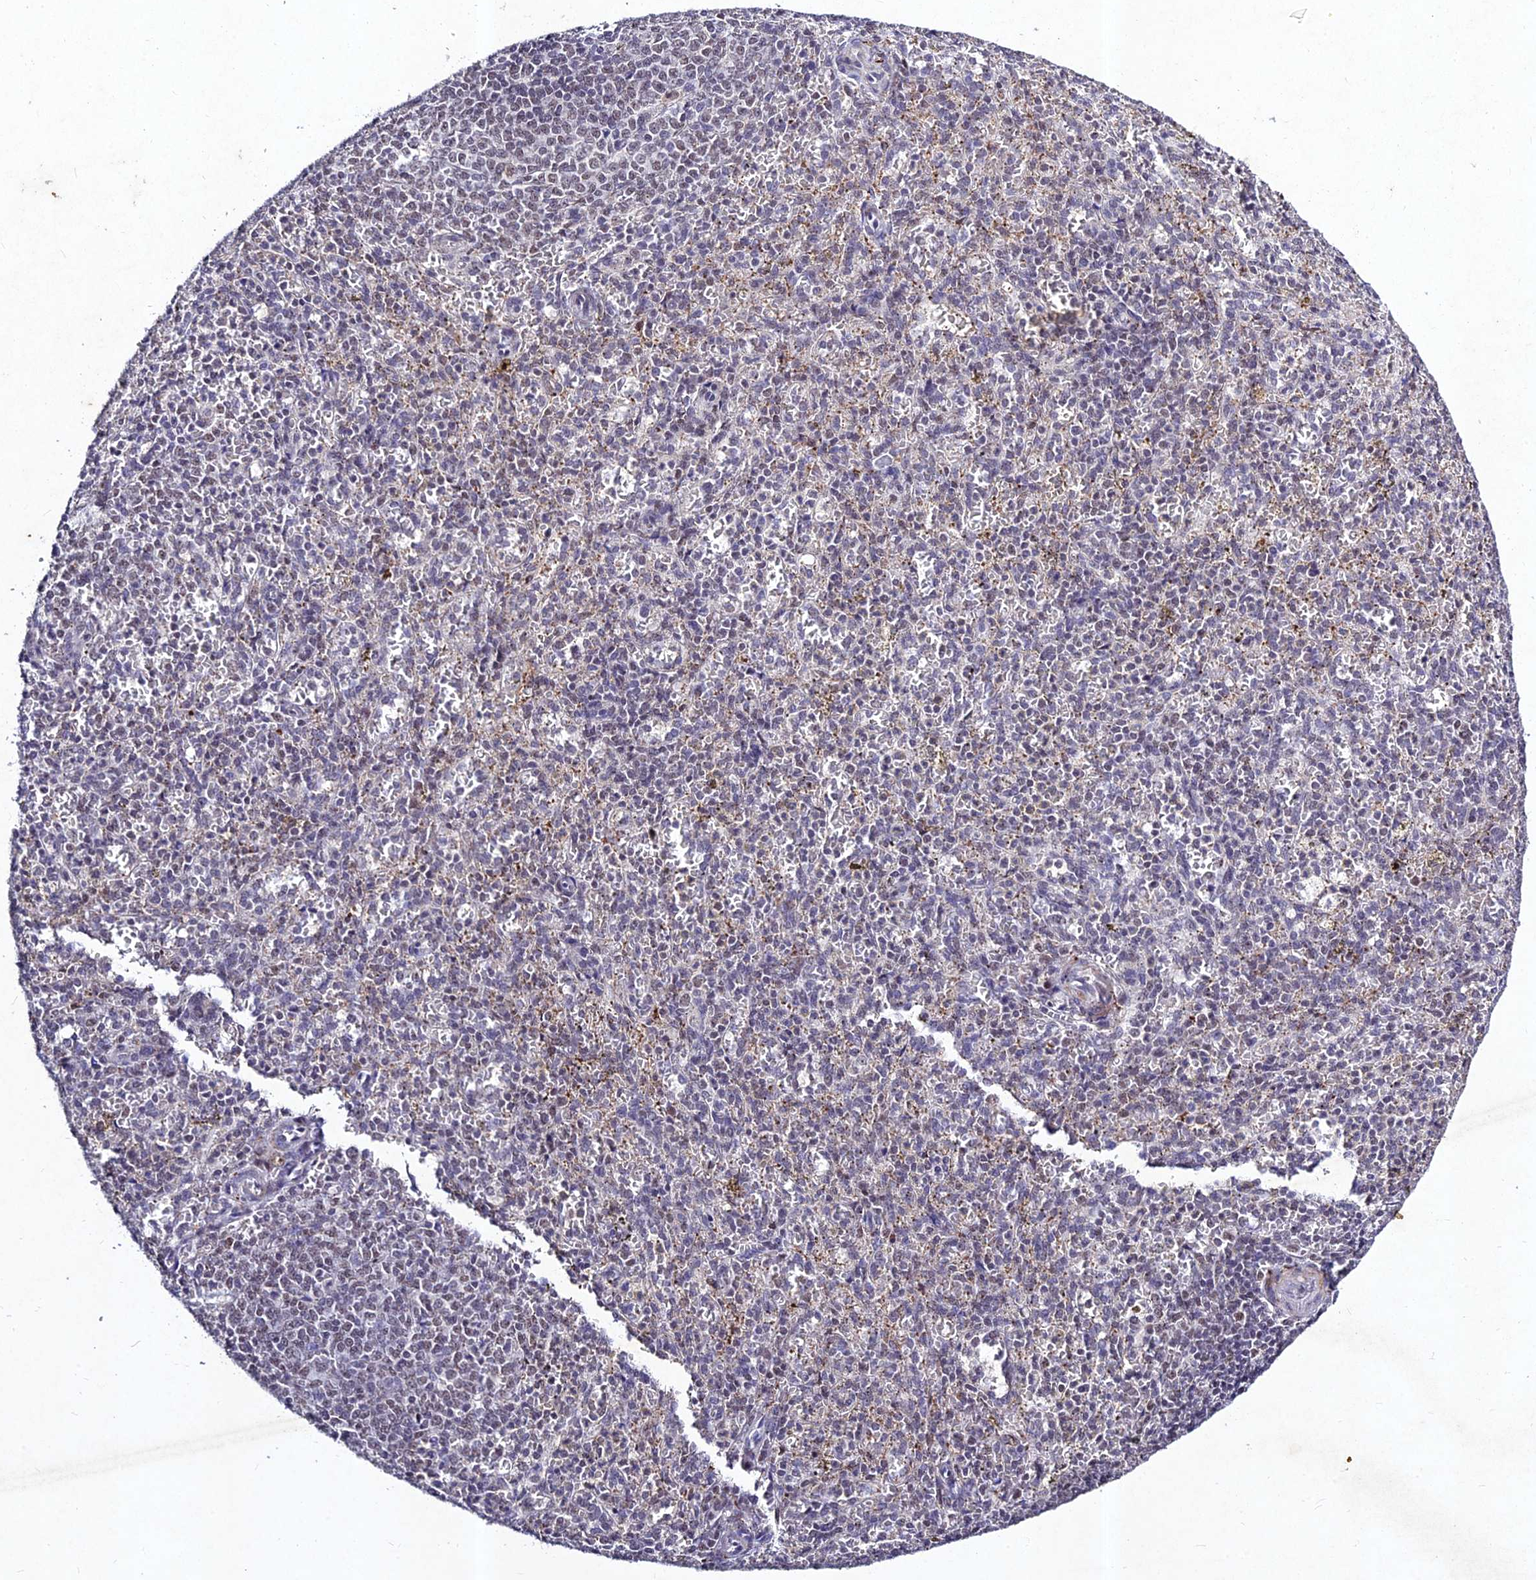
{"staining": {"intensity": "negative", "quantity": "none", "location": "none"}, "tissue": "spleen", "cell_type": "Cells in red pulp", "image_type": "normal", "snomed": [{"axis": "morphology", "description": "Normal tissue, NOS"}, {"axis": "topography", "description": "Spleen"}], "caption": "IHC histopathology image of normal human spleen stained for a protein (brown), which demonstrates no expression in cells in red pulp.", "gene": "RAVER1", "patient": {"sex": "female", "age": 21}}